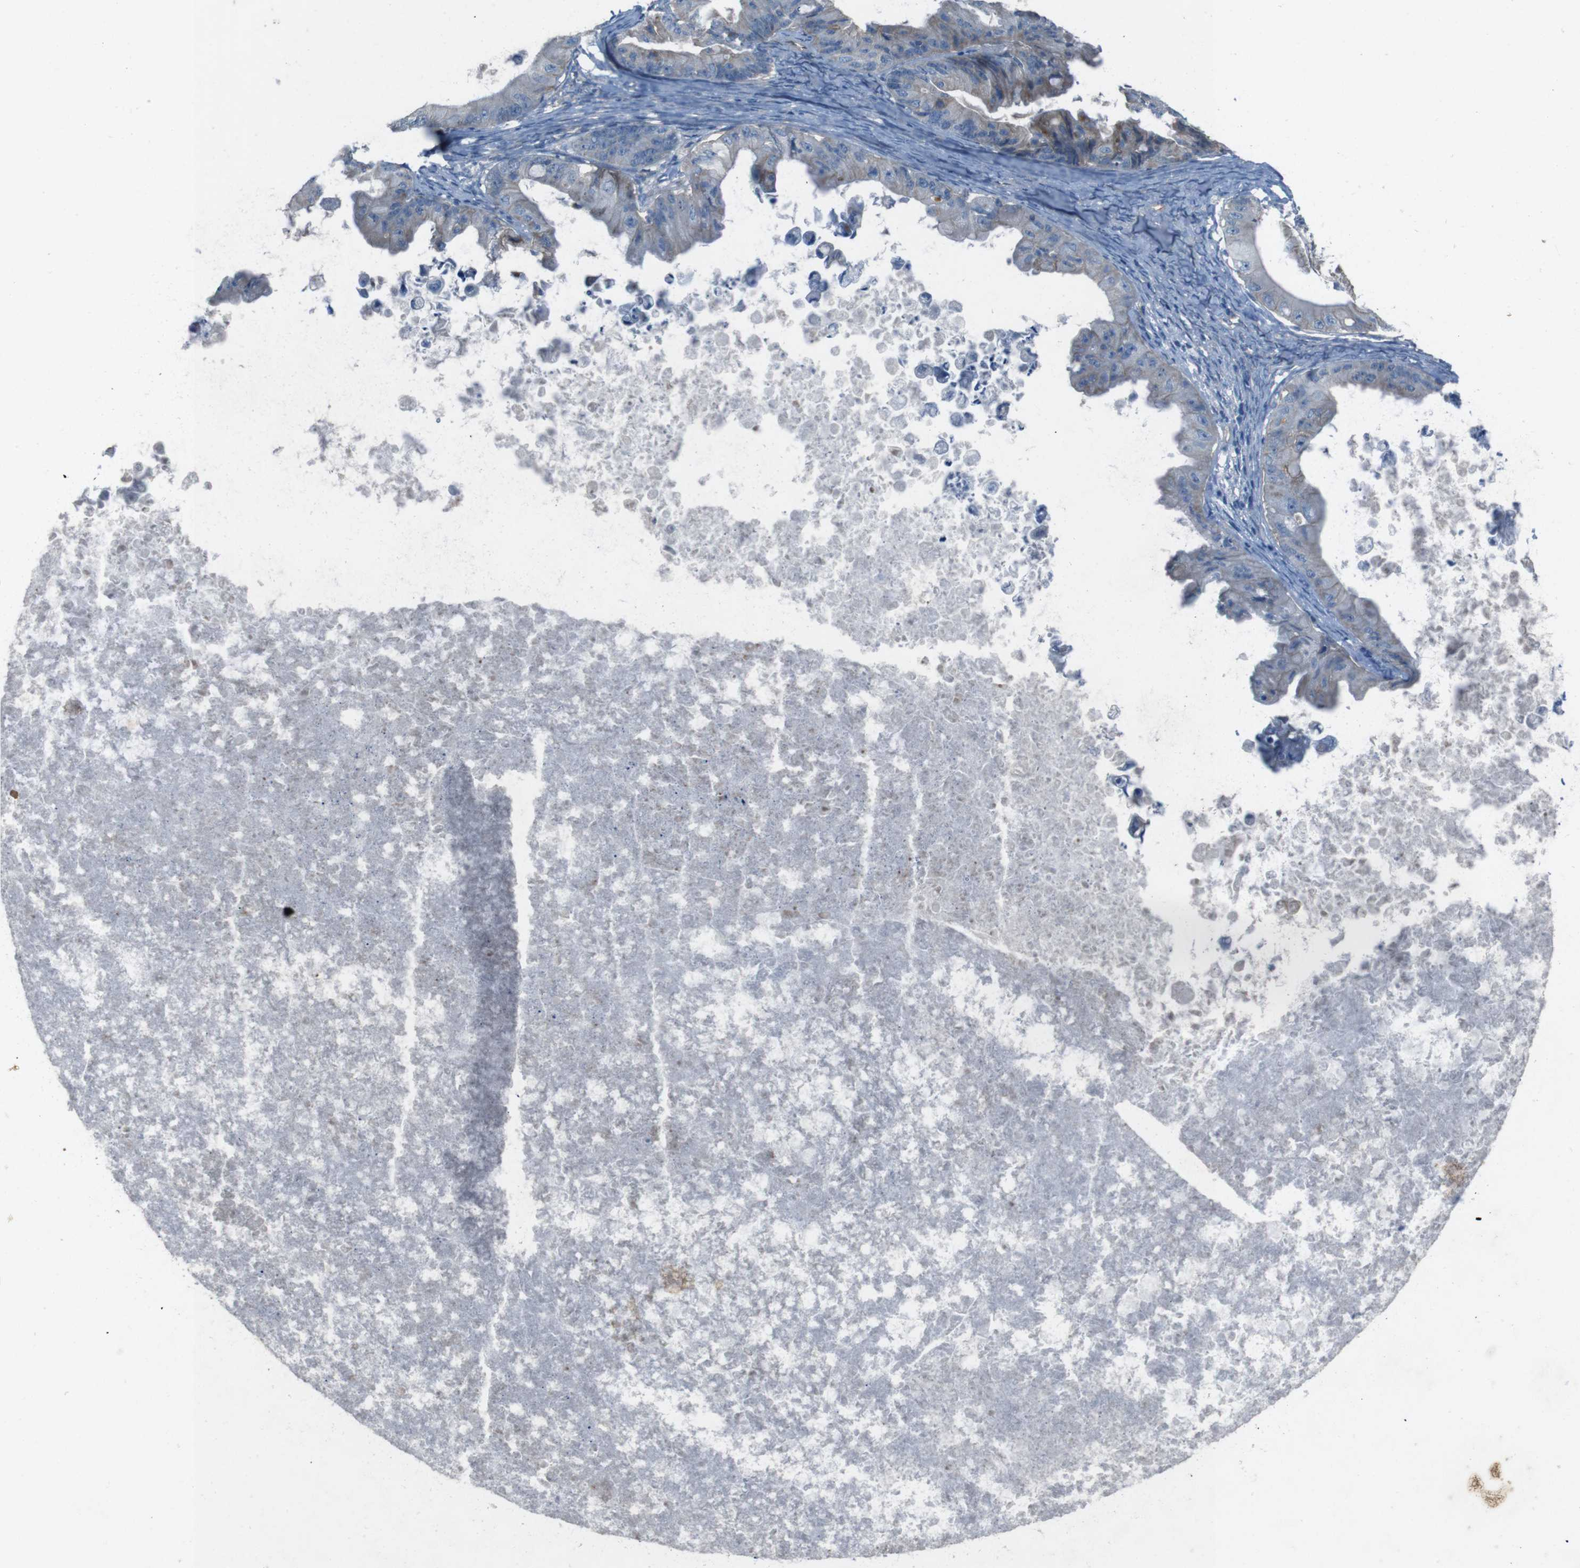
{"staining": {"intensity": "negative", "quantity": "none", "location": "none"}, "tissue": "ovarian cancer", "cell_type": "Tumor cells", "image_type": "cancer", "snomed": [{"axis": "morphology", "description": "Cystadenocarcinoma, mucinous, NOS"}, {"axis": "topography", "description": "Ovary"}], "caption": "There is no significant positivity in tumor cells of ovarian cancer.", "gene": "PVR", "patient": {"sex": "female", "age": 37}}